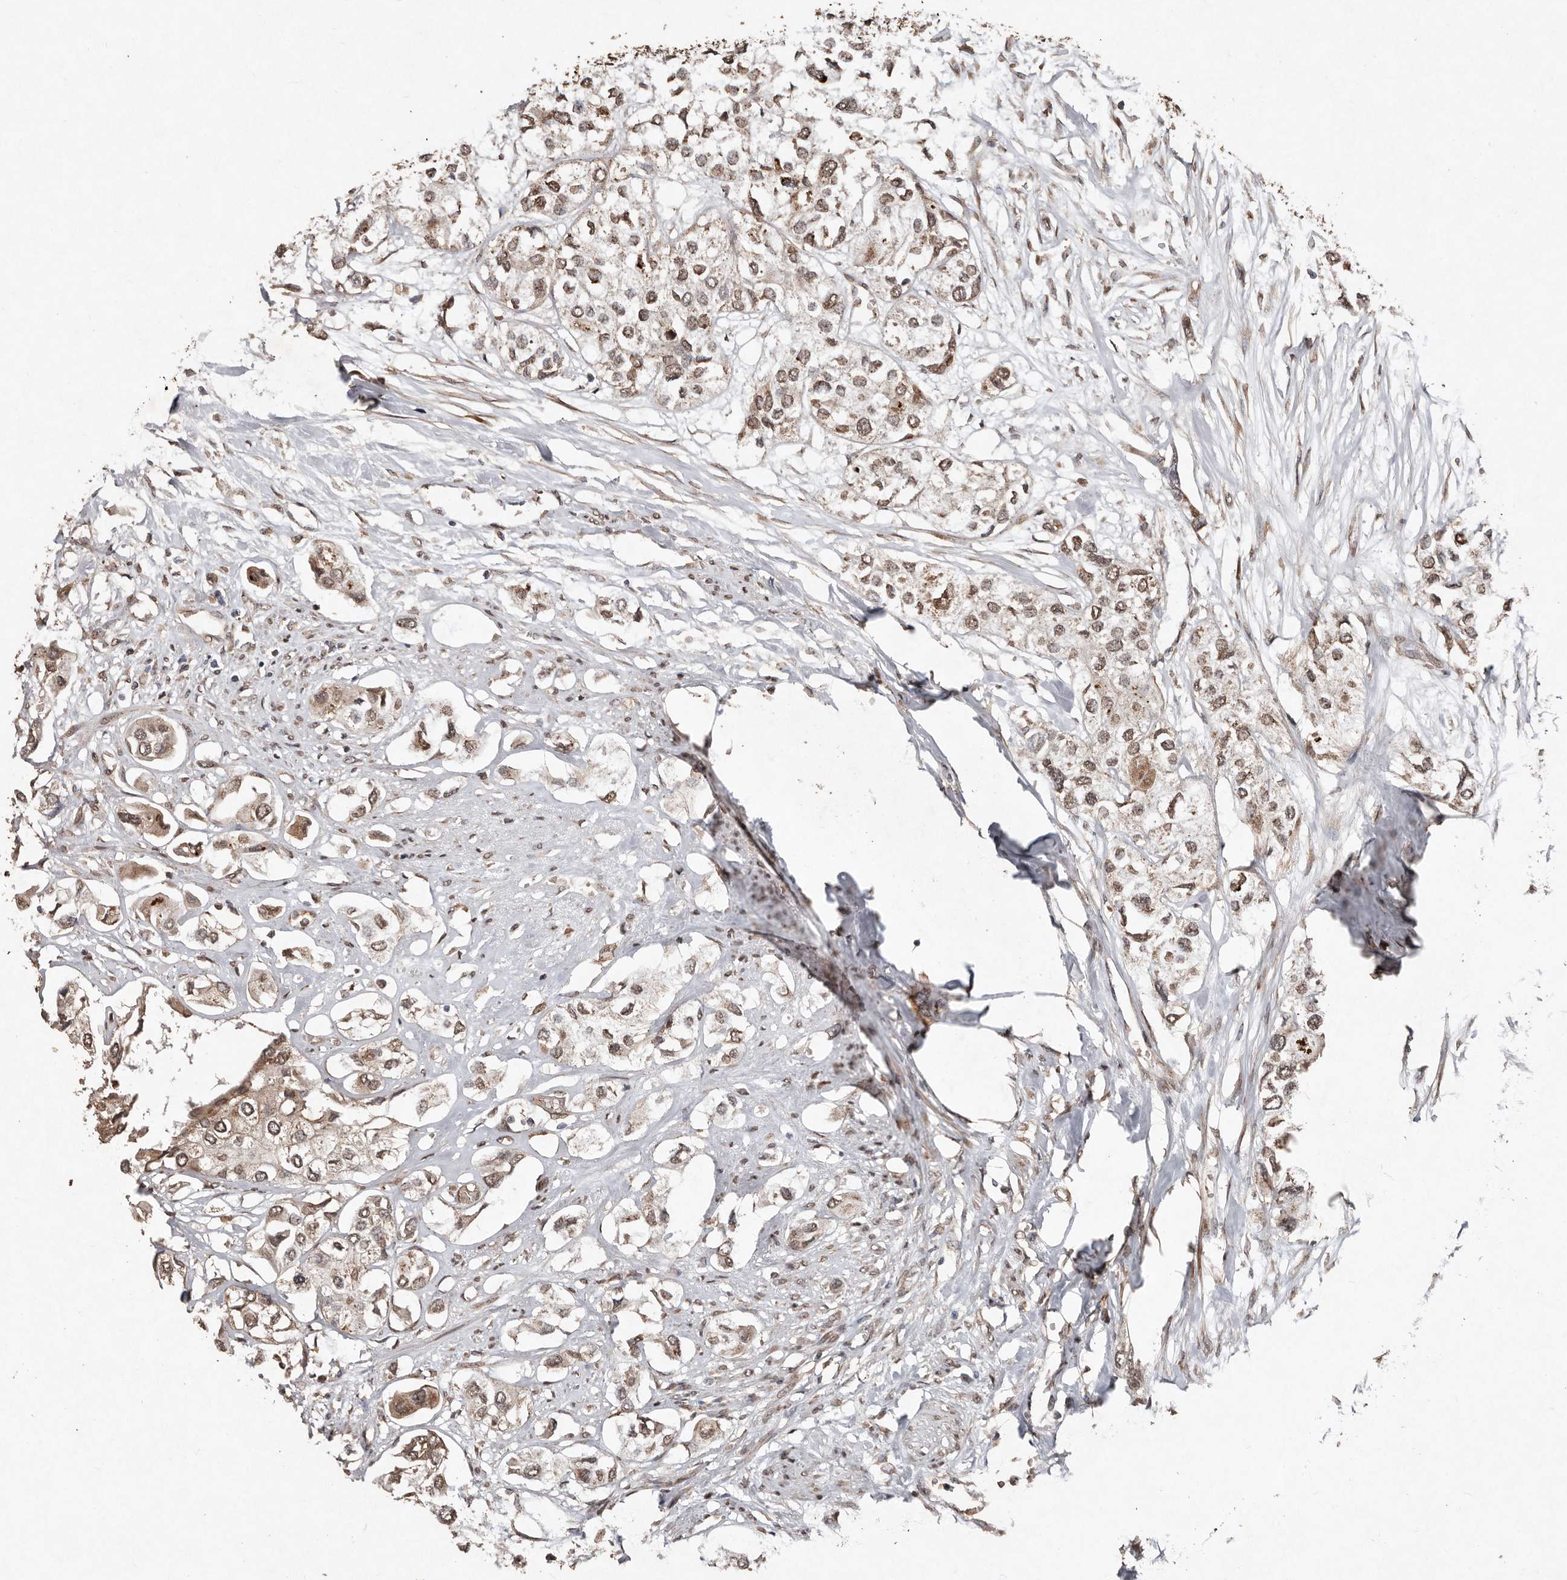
{"staining": {"intensity": "moderate", "quantity": ">75%", "location": "cytoplasmic/membranous,nuclear"}, "tissue": "urothelial cancer", "cell_type": "Tumor cells", "image_type": "cancer", "snomed": [{"axis": "morphology", "description": "Urothelial carcinoma, High grade"}, {"axis": "topography", "description": "Urinary bladder"}], "caption": "Urothelial carcinoma (high-grade) stained with a brown dye displays moderate cytoplasmic/membranous and nuclear positive staining in approximately >75% of tumor cells.", "gene": "DIP2C", "patient": {"sex": "male", "age": 64}}